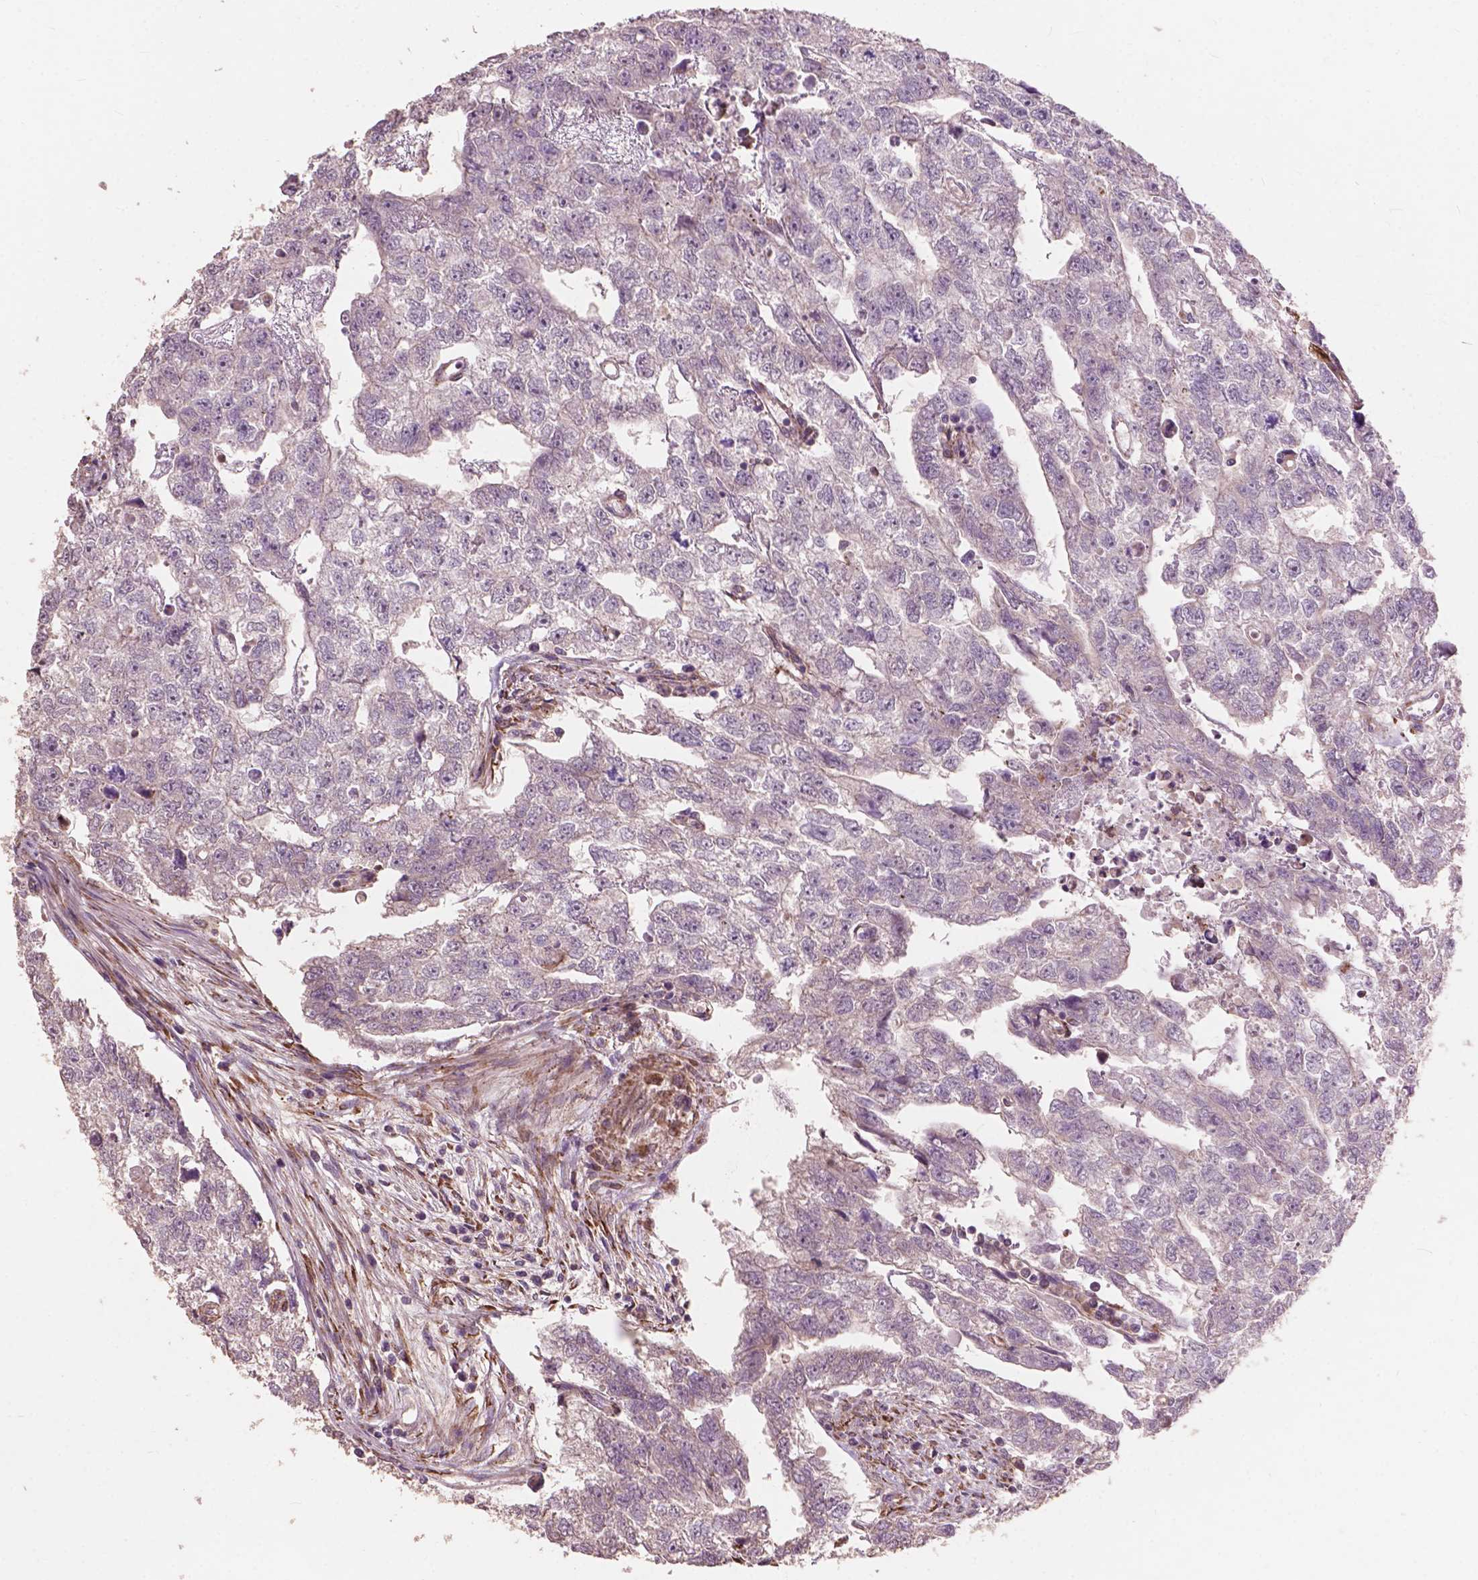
{"staining": {"intensity": "negative", "quantity": "none", "location": "none"}, "tissue": "testis cancer", "cell_type": "Tumor cells", "image_type": "cancer", "snomed": [{"axis": "morphology", "description": "Carcinoma, Embryonal, NOS"}, {"axis": "morphology", "description": "Teratoma, malignant, NOS"}, {"axis": "topography", "description": "Testis"}], "caption": "Testis embryonal carcinoma stained for a protein using immunohistochemistry (IHC) demonstrates no expression tumor cells.", "gene": "FNIP1", "patient": {"sex": "male", "age": 44}}